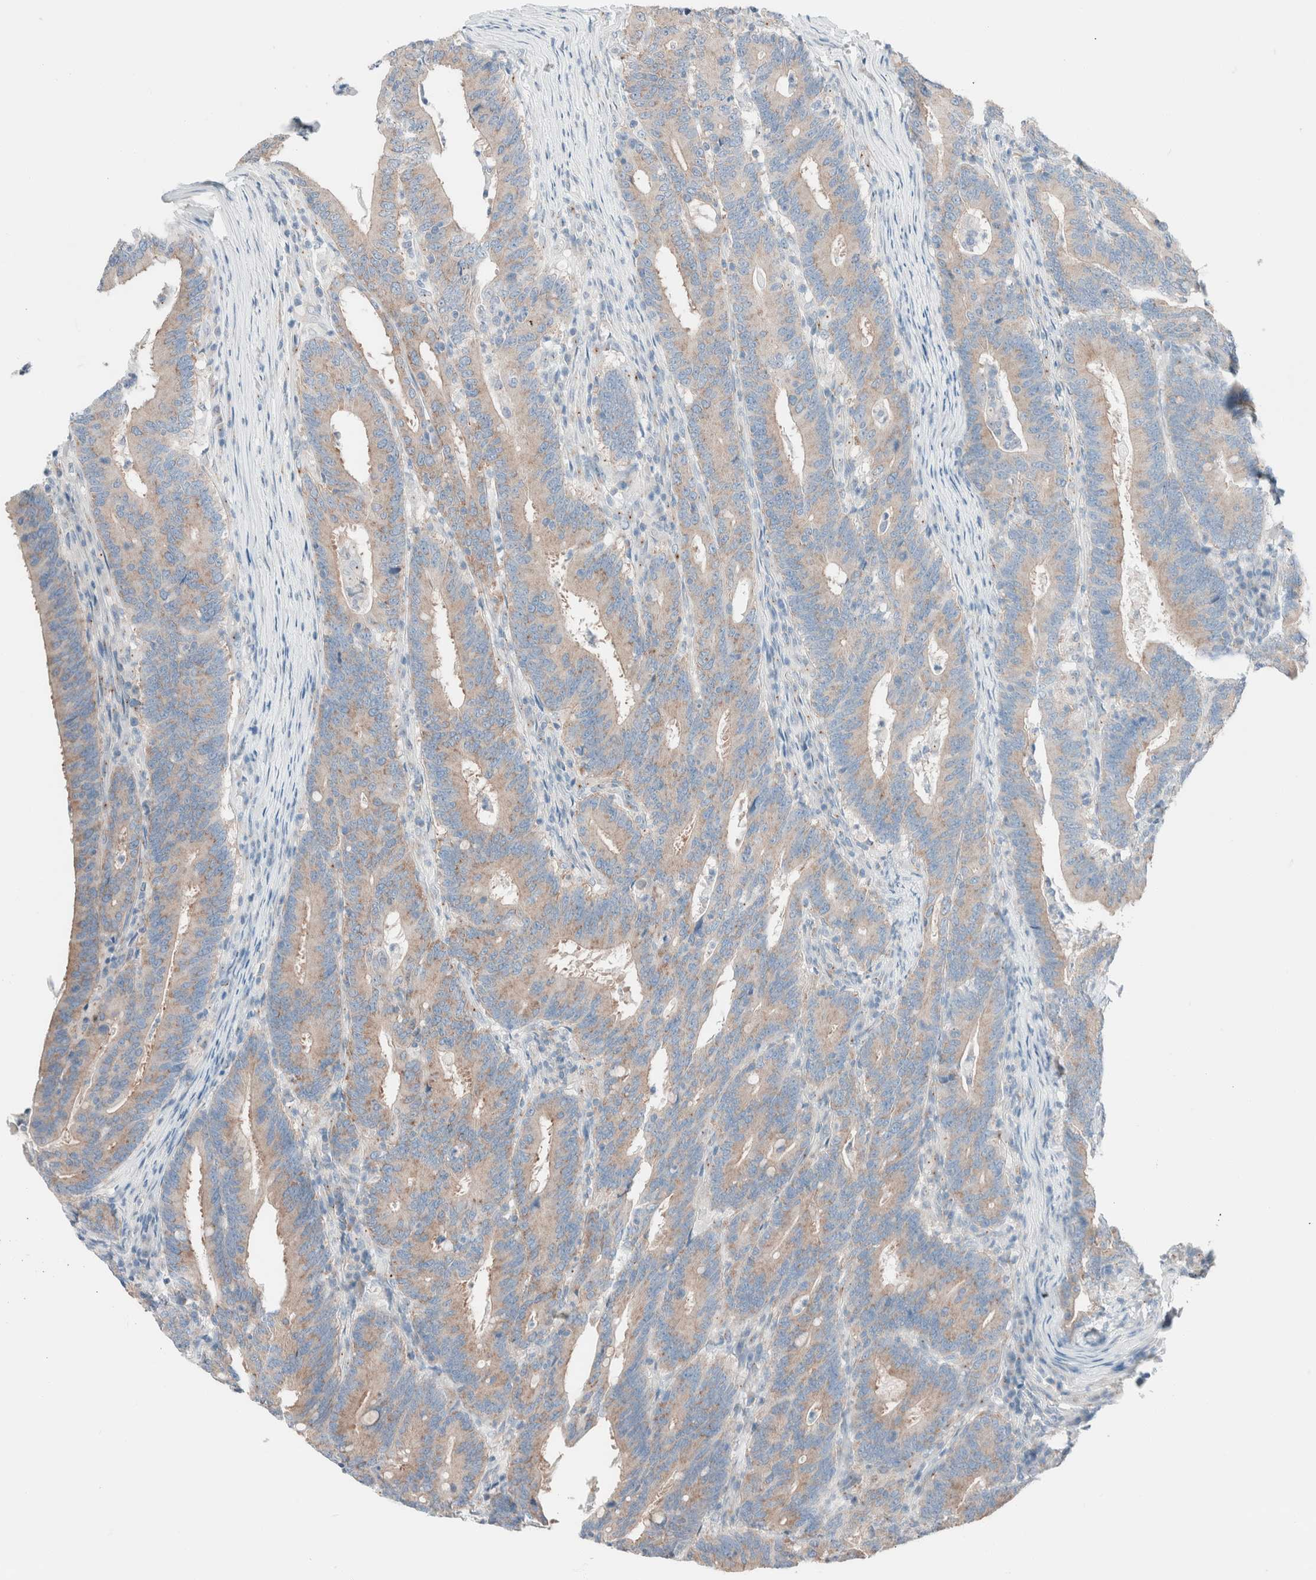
{"staining": {"intensity": "weak", "quantity": ">75%", "location": "cytoplasmic/membranous"}, "tissue": "colorectal cancer", "cell_type": "Tumor cells", "image_type": "cancer", "snomed": [{"axis": "morphology", "description": "Adenocarcinoma, NOS"}, {"axis": "topography", "description": "Colon"}], "caption": "Colorectal cancer (adenocarcinoma) stained with a brown dye exhibits weak cytoplasmic/membranous positive expression in about >75% of tumor cells.", "gene": "CASC3", "patient": {"sex": "female", "age": 66}}